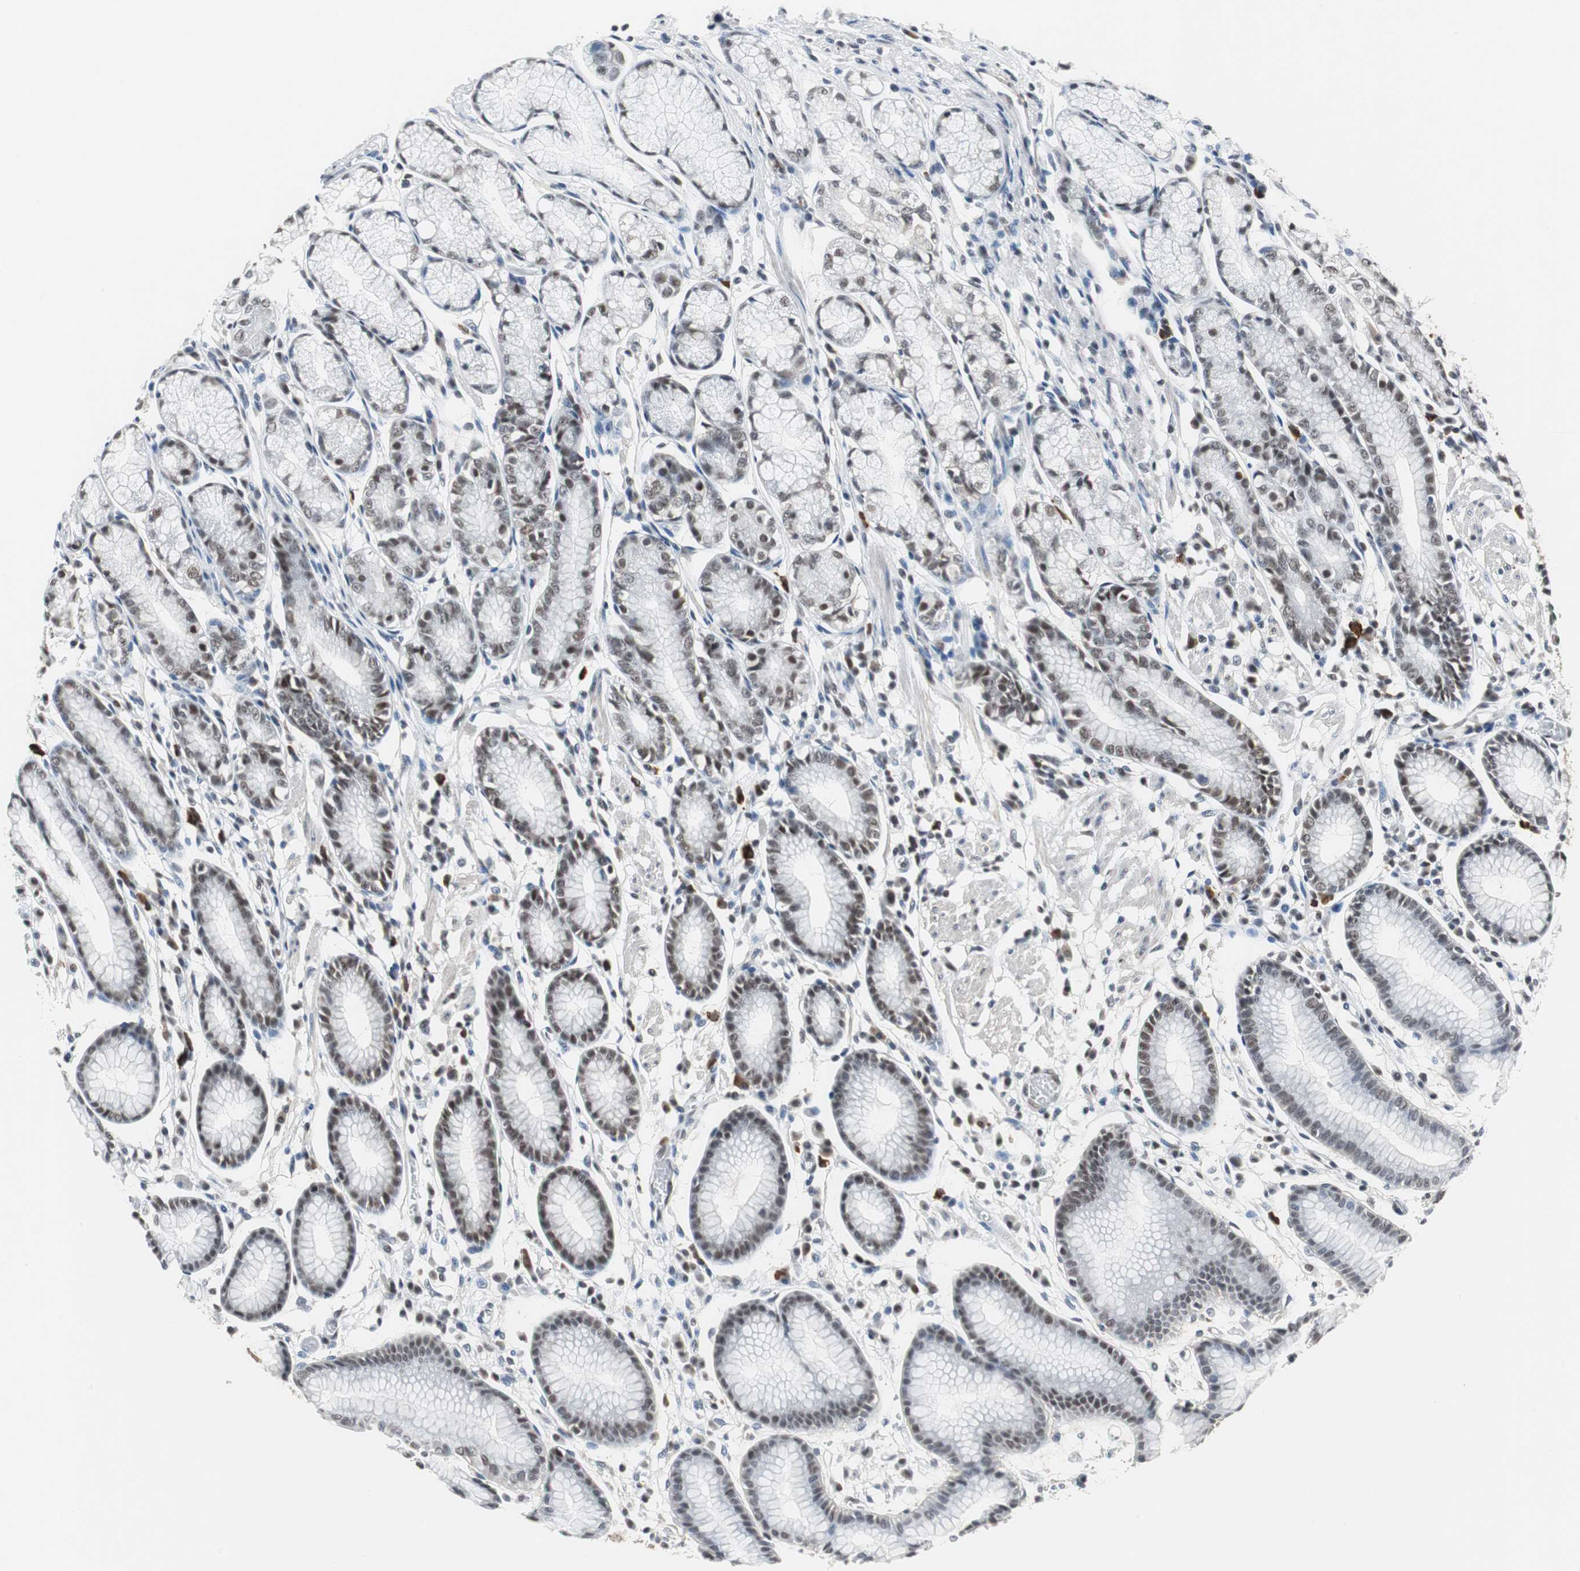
{"staining": {"intensity": "moderate", "quantity": "25%-75%", "location": "cytoplasmic/membranous,nuclear"}, "tissue": "stomach", "cell_type": "Glandular cells", "image_type": "normal", "snomed": [{"axis": "morphology", "description": "Normal tissue, NOS"}, {"axis": "morphology", "description": "Inflammation, NOS"}, {"axis": "topography", "description": "Stomach, lower"}], "caption": "Glandular cells exhibit medium levels of moderate cytoplasmic/membranous,nuclear expression in about 25%-75% of cells in normal stomach.", "gene": "TAF7", "patient": {"sex": "male", "age": 59}}